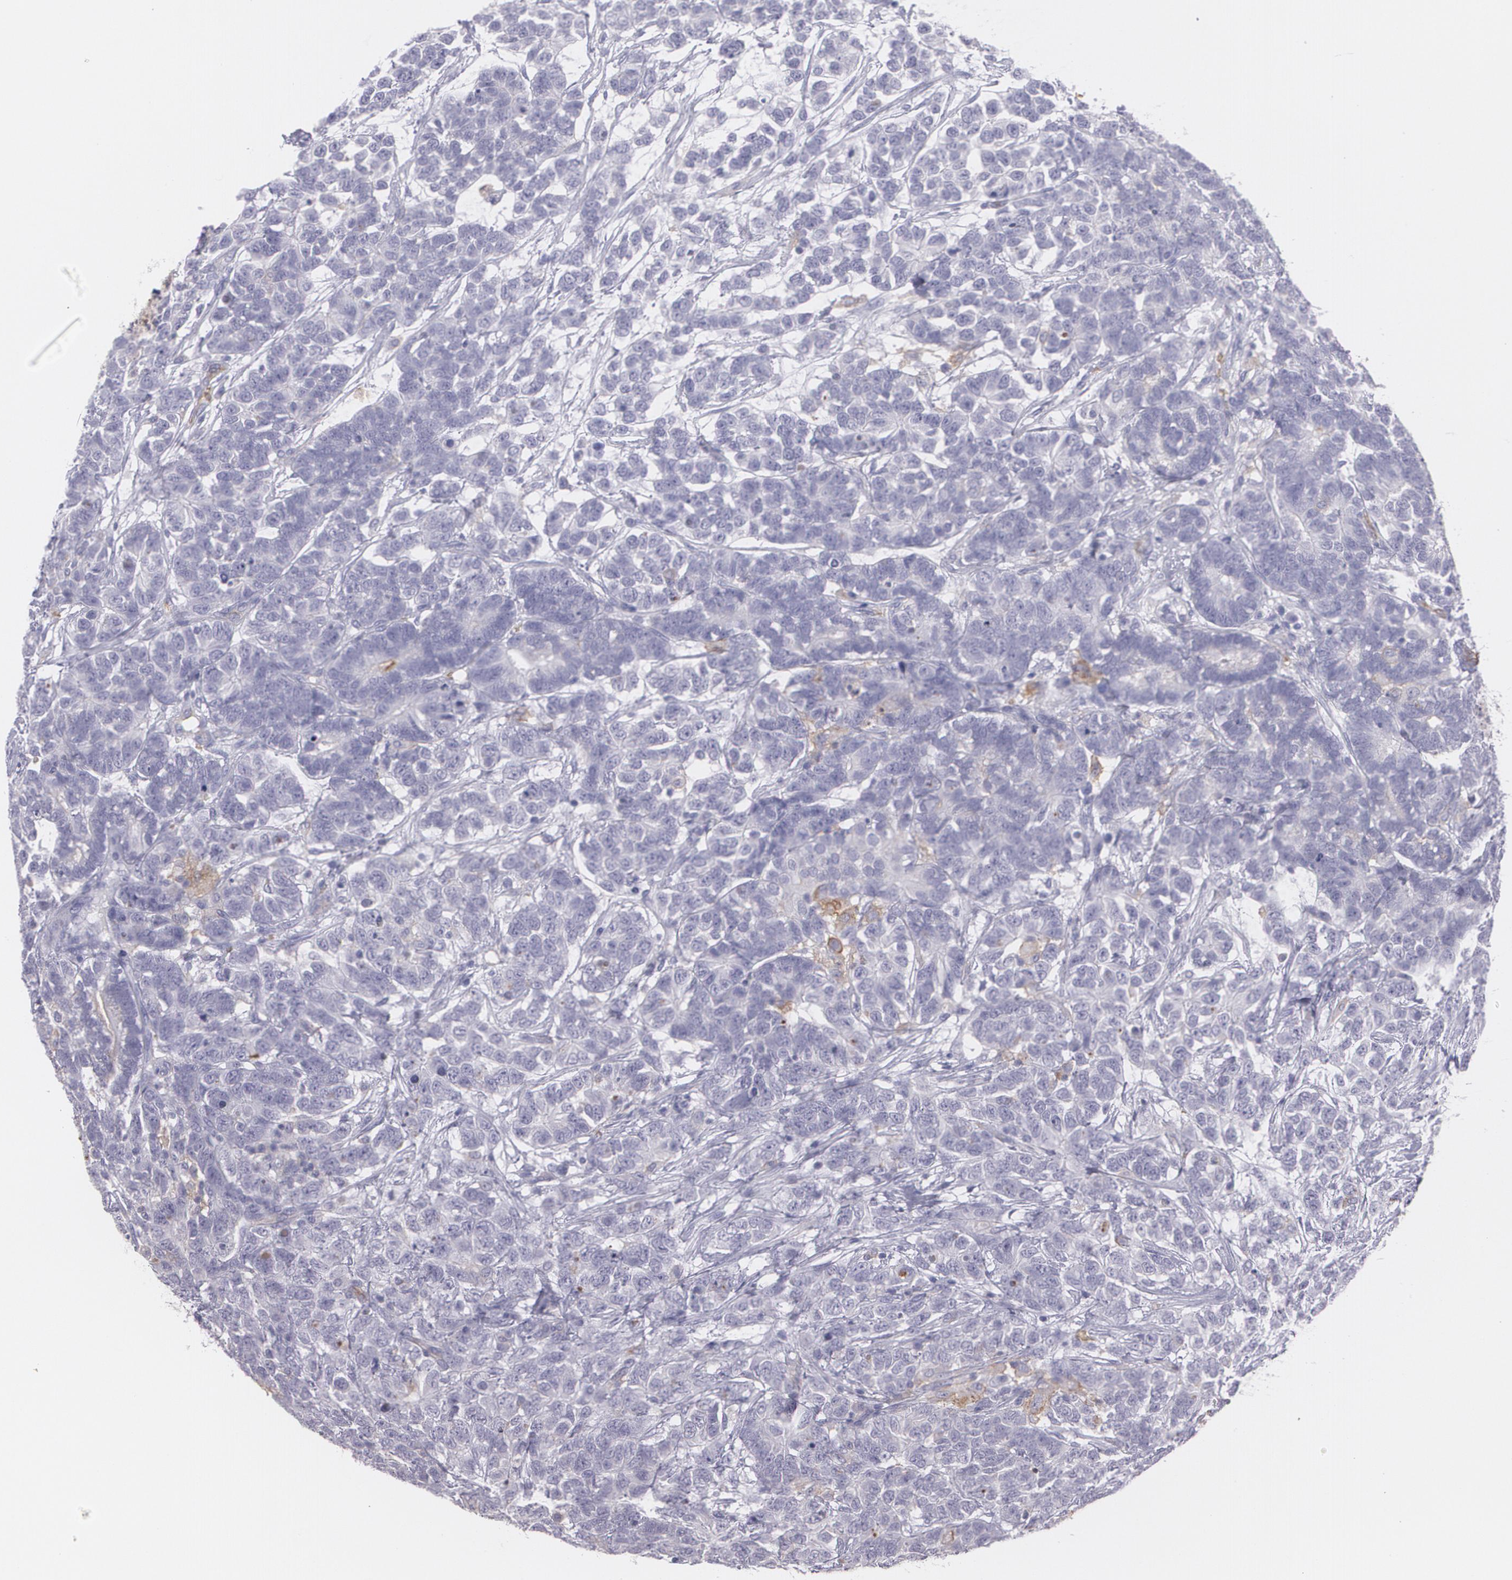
{"staining": {"intensity": "negative", "quantity": "none", "location": "none"}, "tissue": "testis cancer", "cell_type": "Tumor cells", "image_type": "cancer", "snomed": [{"axis": "morphology", "description": "Carcinoma, Embryonal, NOS"}, {"axis": "topography", "description": "Testis"}], "caption": "High power microscopy histopathology image of an IHC histopathology image of testis embryonal carcinoma, revealing no significant expression in tumor cells. The staining is performed using DAB (3,3'-diaminobenzidine) brown chromogen with nuclei counter-stained in using hematoxylin.", "gene": "ACE", "patient": {"sex": "male", "age": 26}}